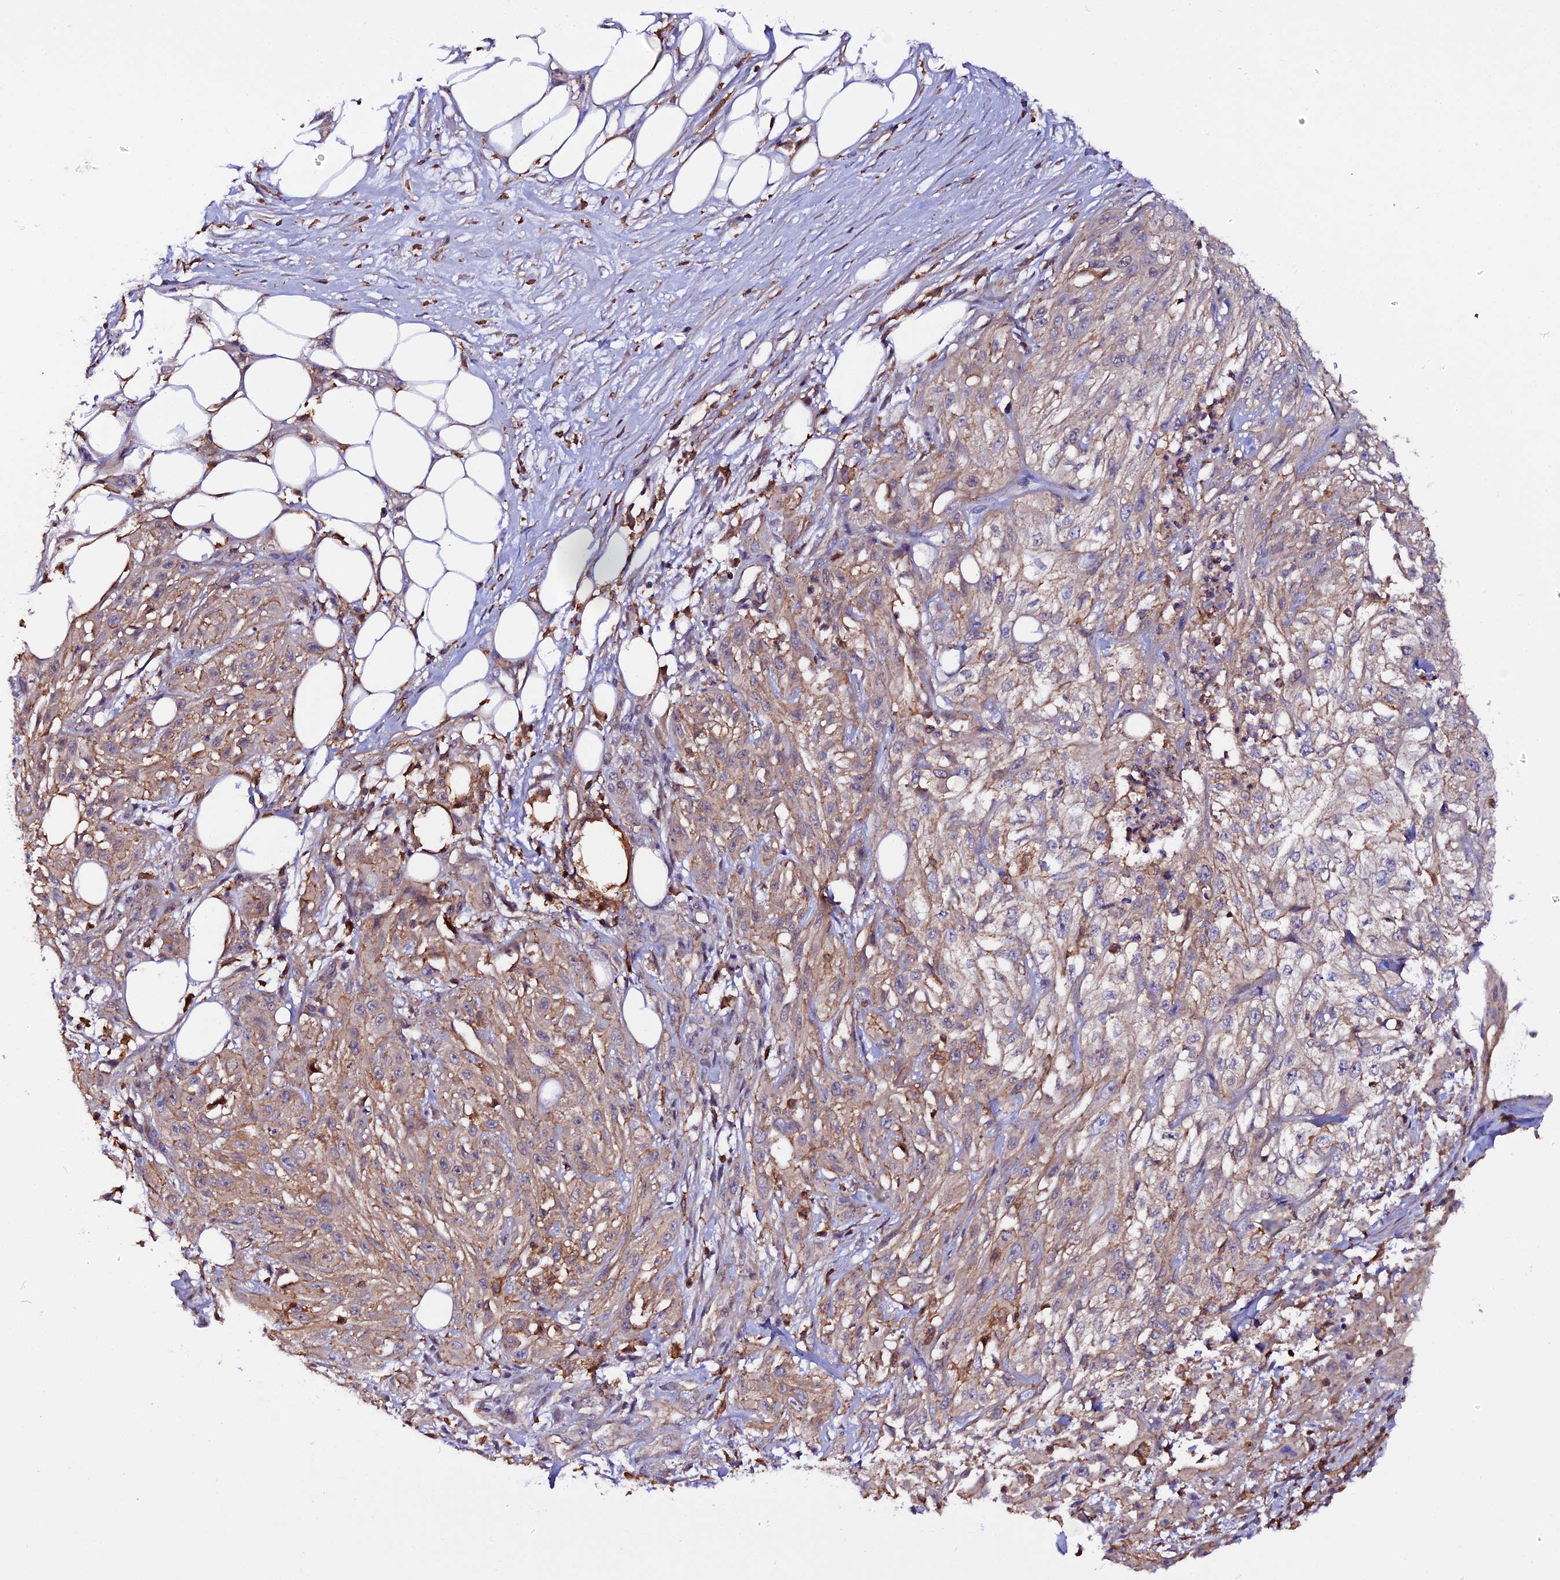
{"staining": {"intensity": "moderate", "quantity": "25%-75%", "location": "cytoplasmic/membranous"}, "tissue": "skin cancer", "cell_type": "Tumor cells", "image_type": "cancer", "snomed": [{"axis": "morphology", "description": "Squamous cell carcinoma, NOS"}, {"axis": "morphology", "description": "Squamous cell carcinoma, metastatic, NOS"}, {"axis": "topography", "description": "Skin"}, {"axis": "topography", "description": "Lymph node"}], "caption": "This is an image of immunohistochemistry staining of skin cancer (squamous cell carcinoma), which shows moderate positivity in the cytoplasmic/membranous of tumor cells.", "gene": "USP17L15", "patient": {"sex": "male", "age": 75}}